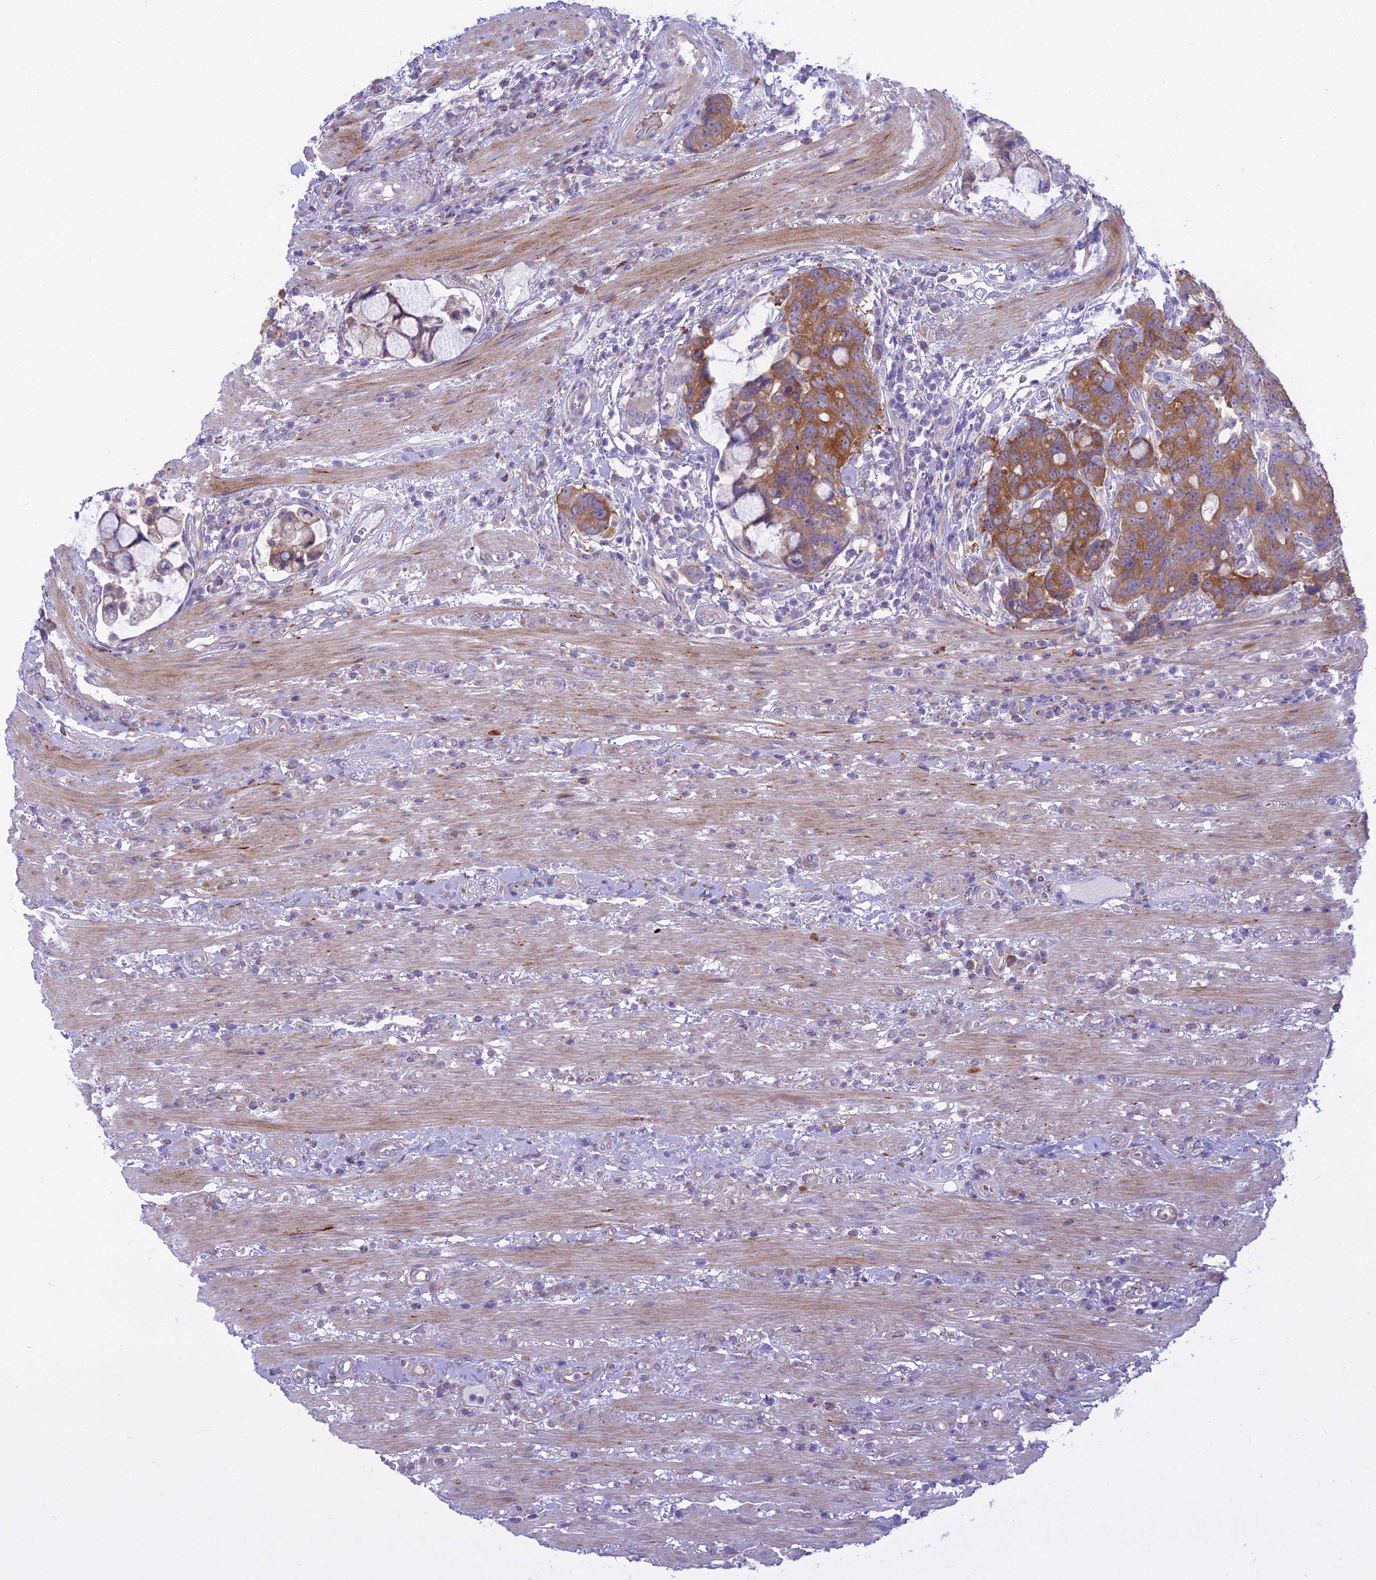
{"staining": {"intensity": "moderate", "quantity": ">75%", "location": "cytoplasmic/membranous"}, "tissue": "colorectal cancer", "cell_type": "Tumor cells", "image_type": "cancer", "snomed": [{"axis": "morphology", "description": "Adenocarcinoma, NOS"}, {"axis": "topography", "description": "Colon"}], "caption": "Immunohistochemistry (IHC) image of neoplastic tissue: colorectal adenocarcinoma stained using IHC shows medium levels of moderate protein expression localized specifically in the cytoplasmic/membranous of tumor cells, appearing as a cytoplasmic/membranous brown color.", "gene": "PCDHB14", "patient": {"sex": "female", "age": 82}}